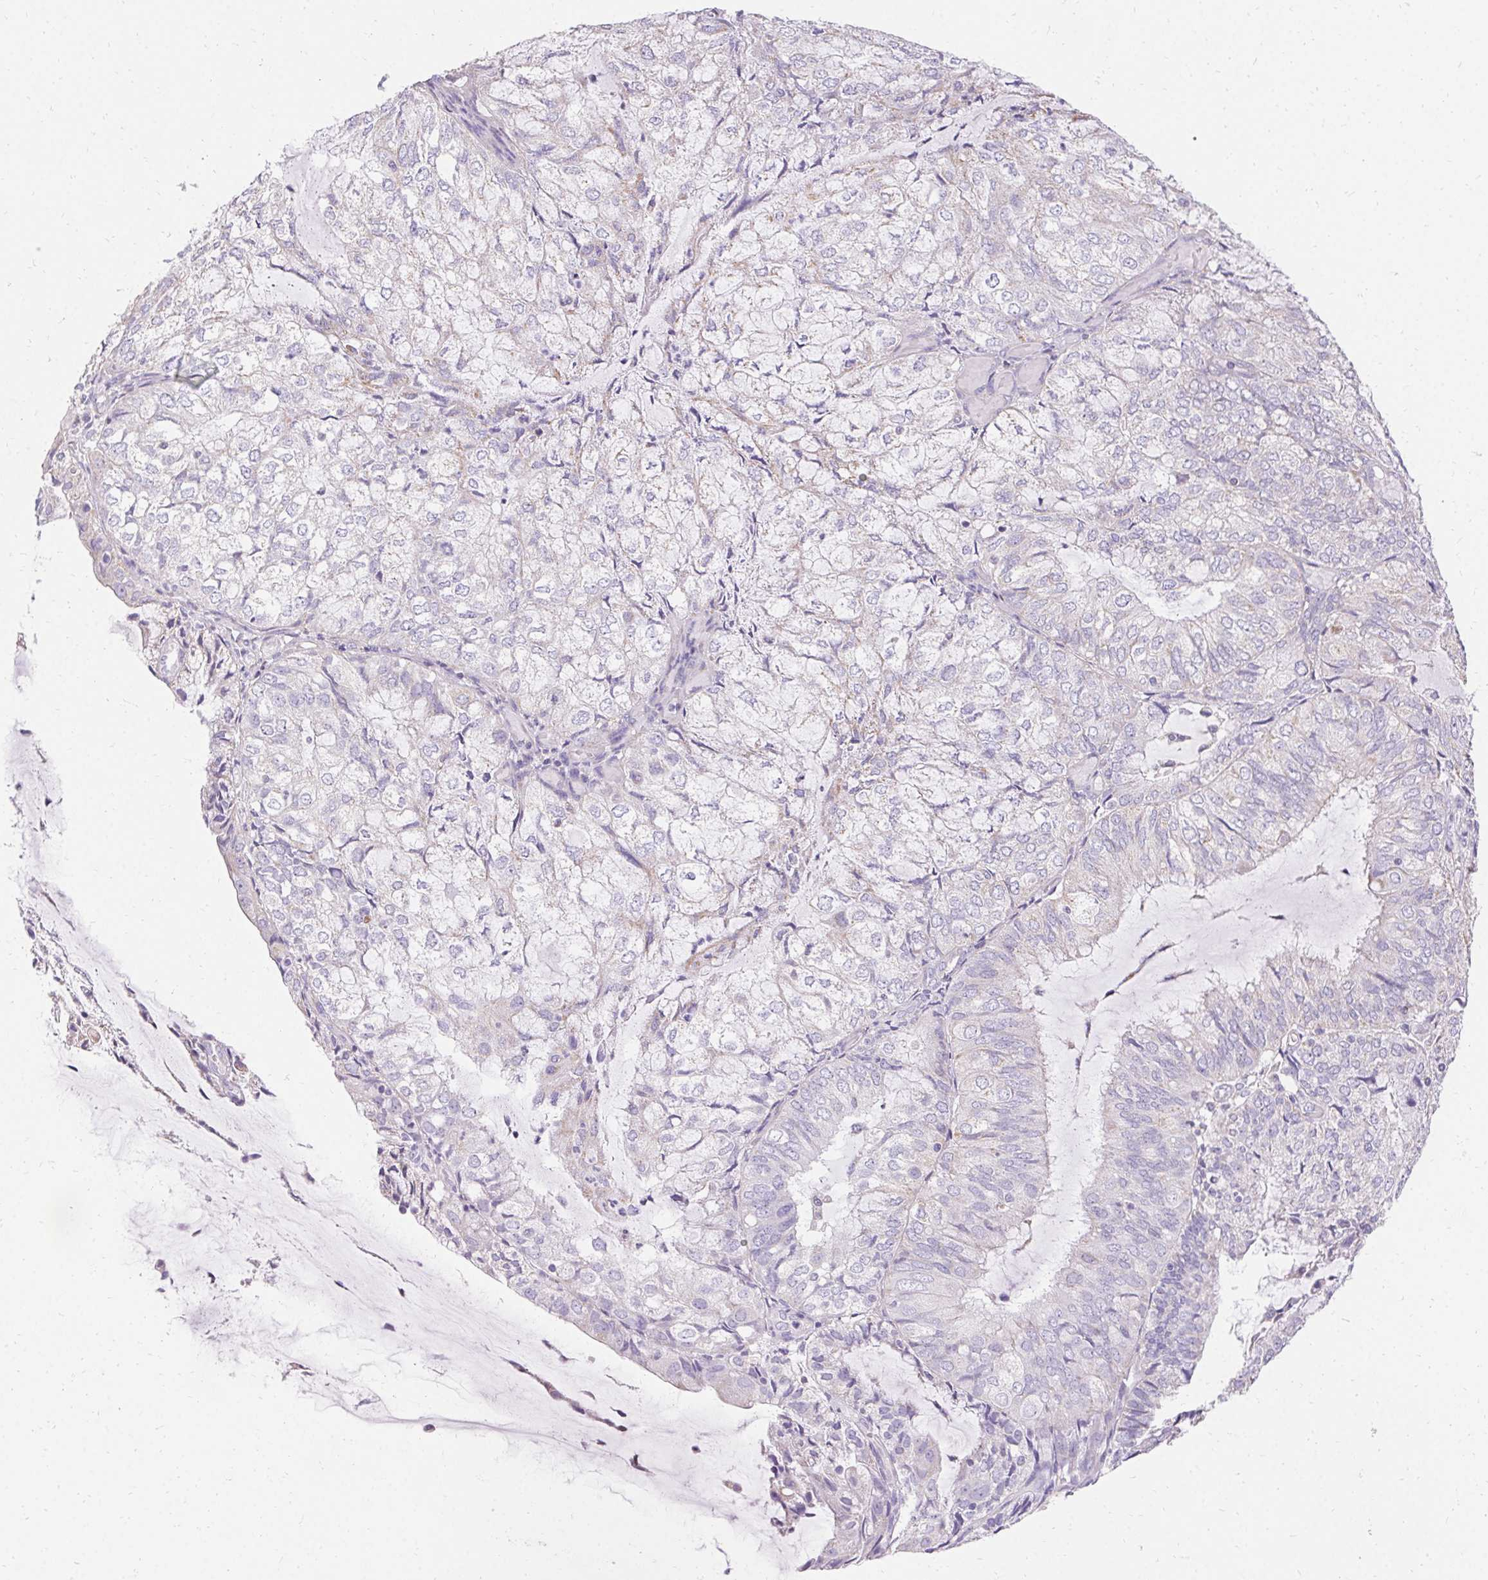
{"staining": {"intensity": "negative", "quantity": "none", "location": "none"}, "tissue": "endometrial cancer", "cell_type": "Tumor cells", "image_type": "cancer", "snomed": [{"axis": "morphology", "description": "Adenocarcinoma, NOS"}, {"axis": "topography", "description": "Endometrium"}], "caption": "A histopathology image of adenocarcinoma (endometrial) stained for a protein reveals no brown staining in tumor cells.", "gene": "ASGR2", "patient": {"sex": "female", "age": 81}}